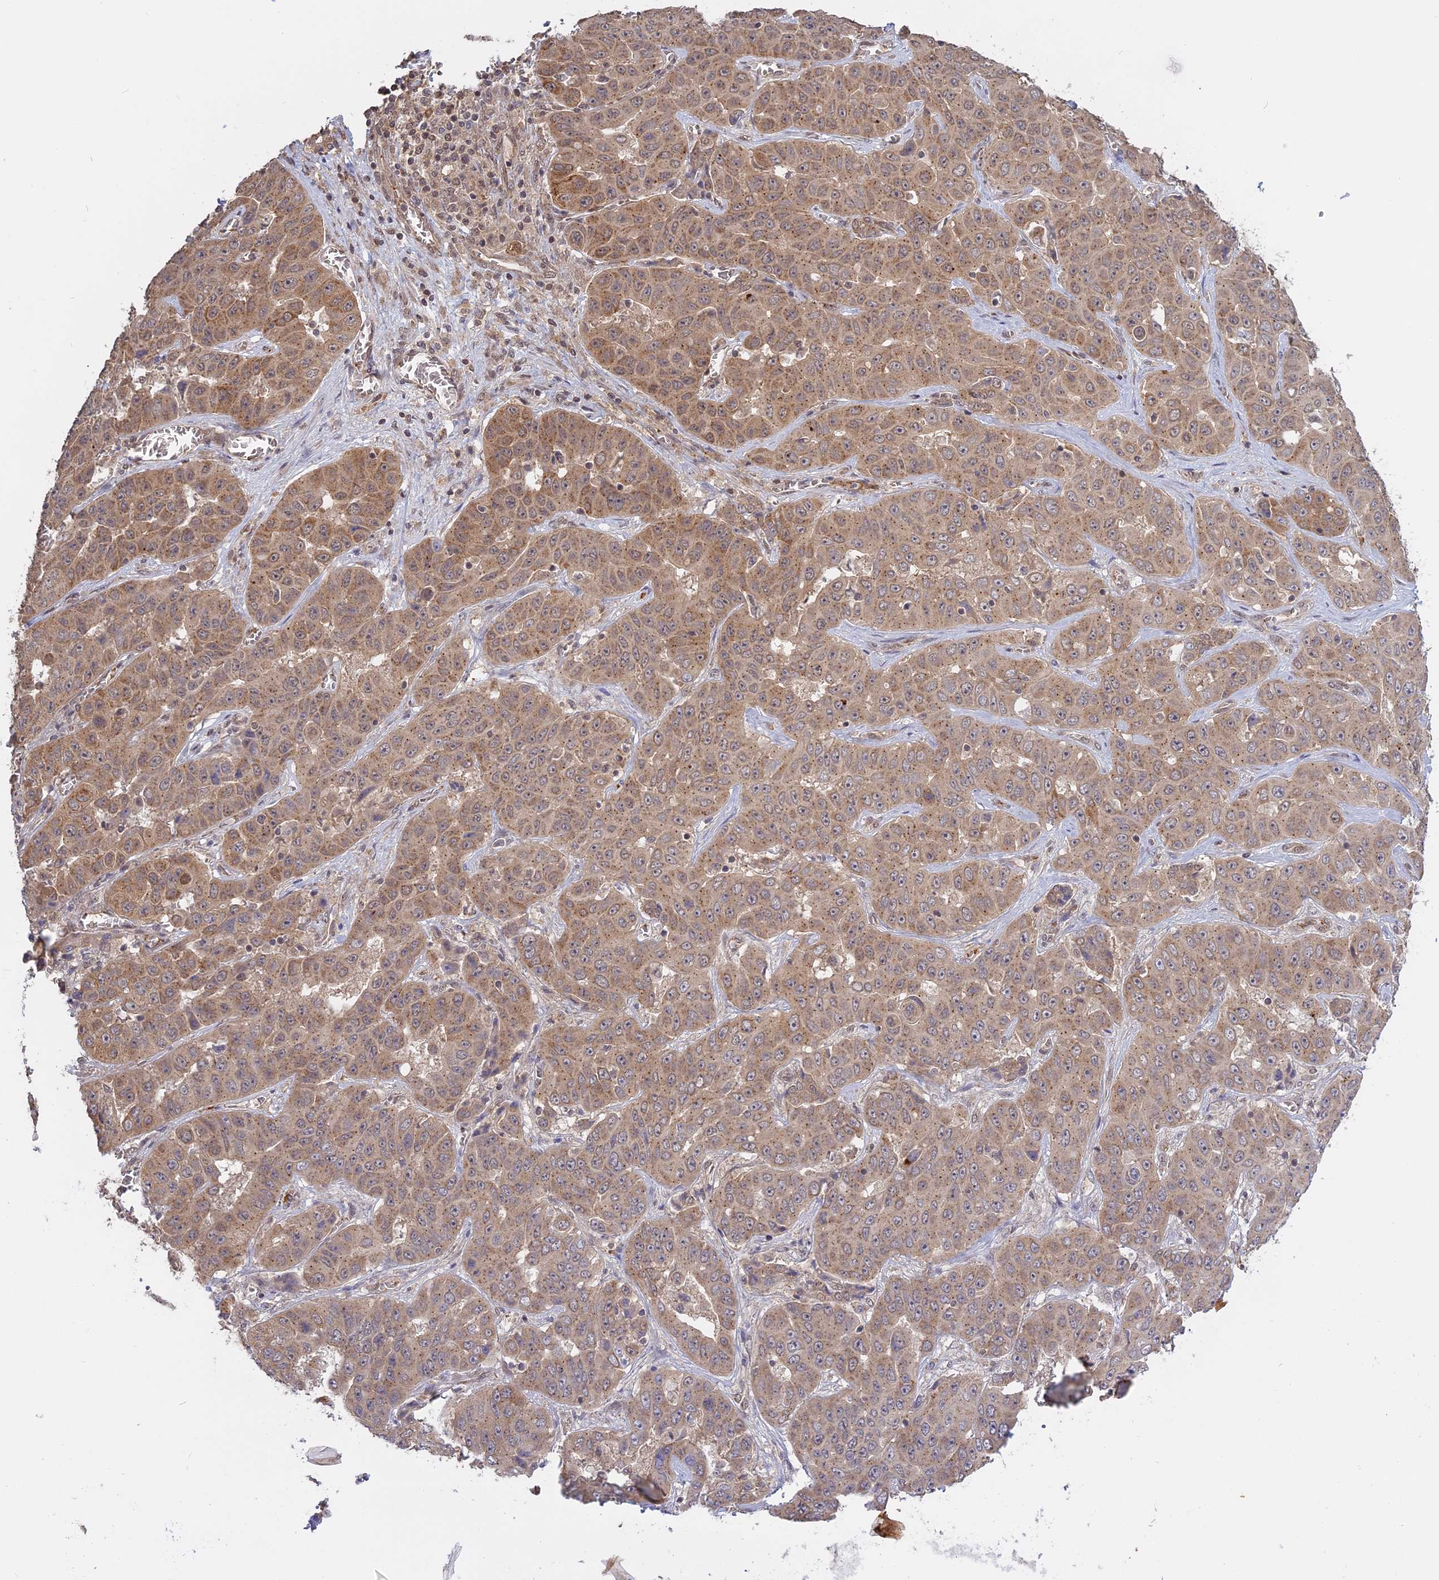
{"staining": {"intensity": "moderate", "quantity": ">75%", "location": "cytoplasmic/membranous"}, "tissue": "liver cancer", "cell_type": "Tumor cells", "image_type": "cancer", "snomed": [{"axis": "morphology", "description": "Cholangiocarcinoma"}, {"axis": "topography", "description": "Liver"}], "caption": "Immunohistochemical staining of human liver cholangiocarcinoma demonstrates medium levels of moderate cytoplasmic/membranous expression in approximately >75% of tumor cells.", "gene": "PKIG", "patient": {"sex": "female", "age": 52}}